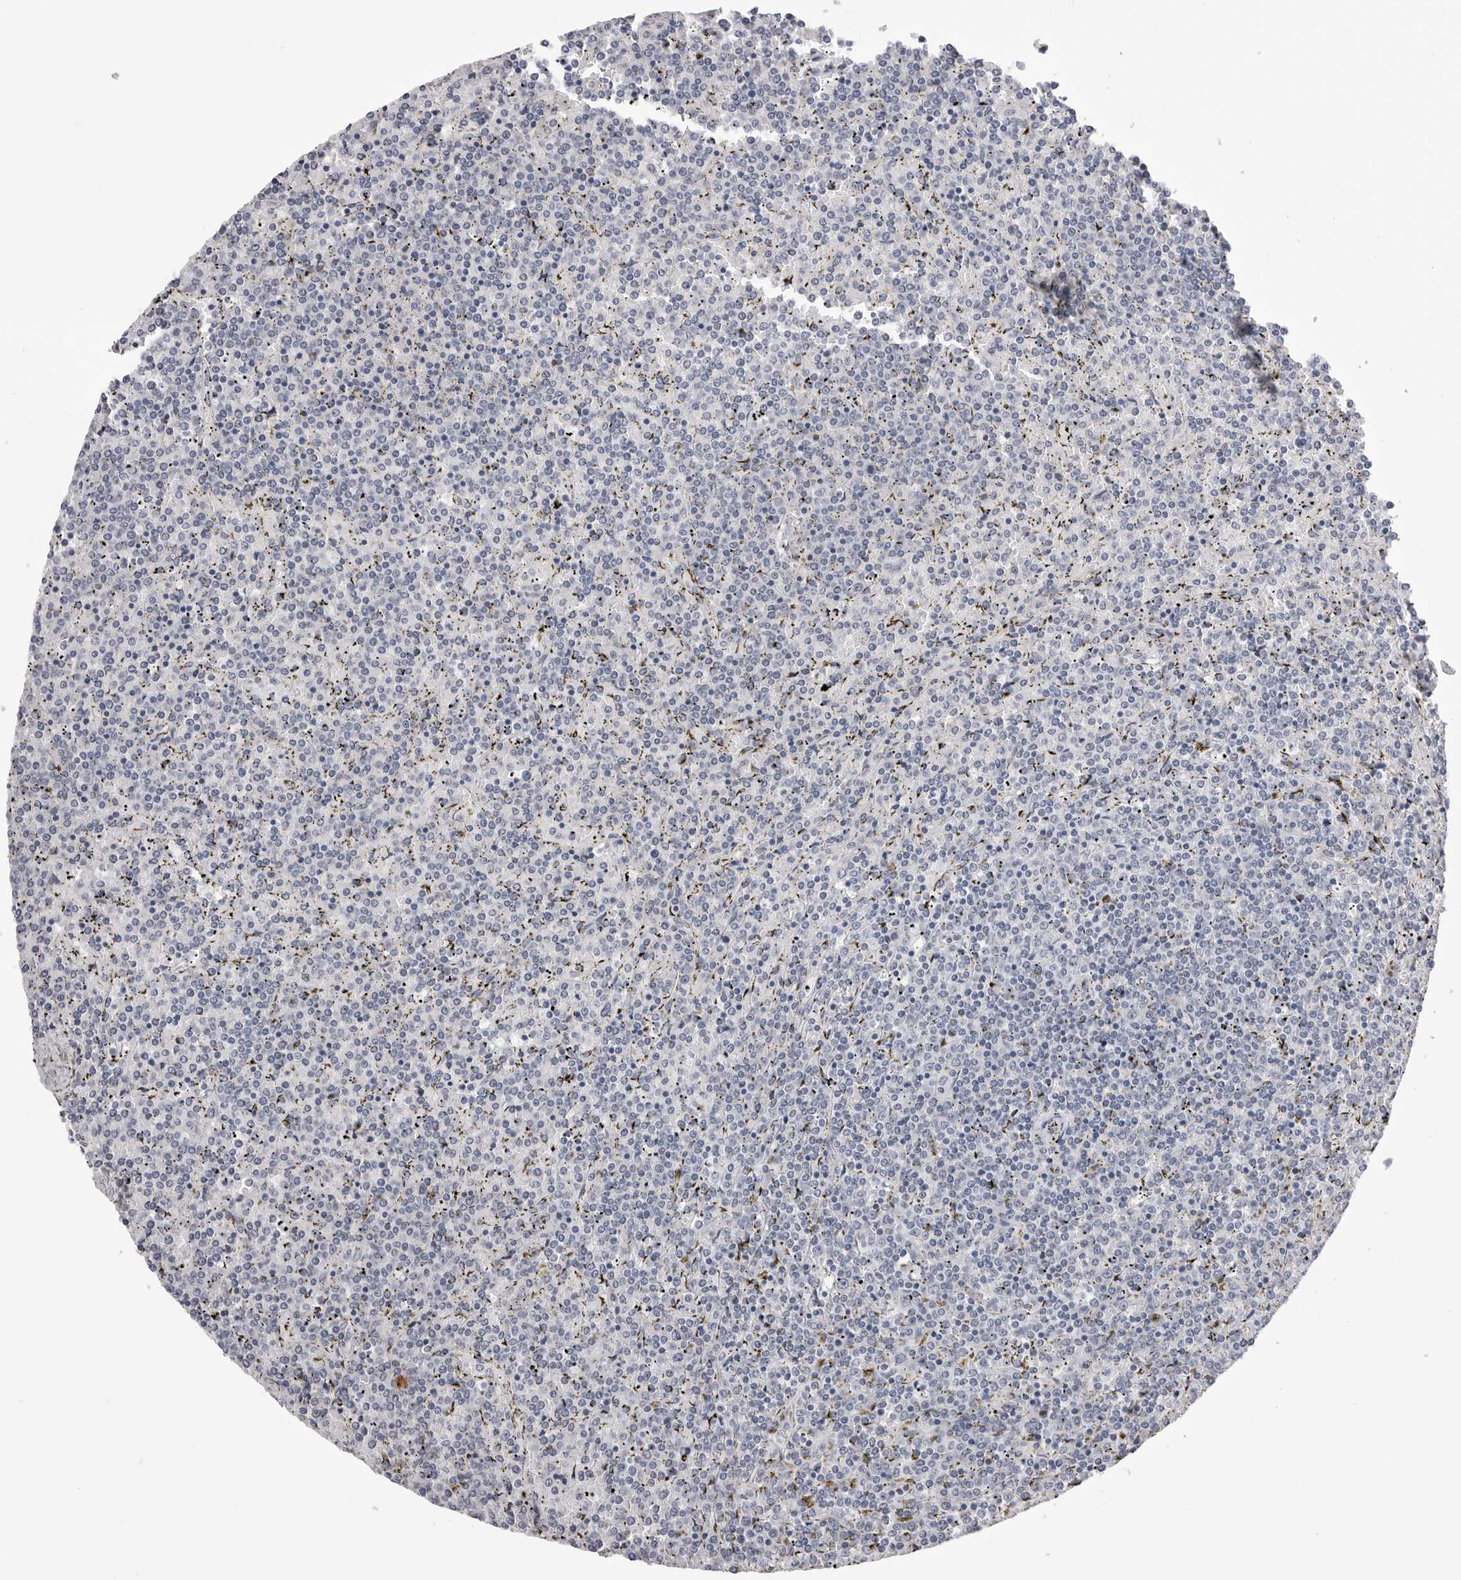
{"staining": {"intensity": "negative", "quantity": "none", "location": "none"}, "tissue": "lymphoma", "cell_type": "Tumor cells", "image_type": "cancer", "snomed": [{"axis": "morphology", "description": "Malignant lymphoma, non-Hodgkin's type, Low grade"}, {"axis": "topography", "description": "Spleen"}], "caption": "This is an immunohistochemistry (IHC) micrograph of lymphoma. There is no positivity in tumor cells.", "gene": "DLGAP3", "patient": {"sex": "female", "age": 19}}